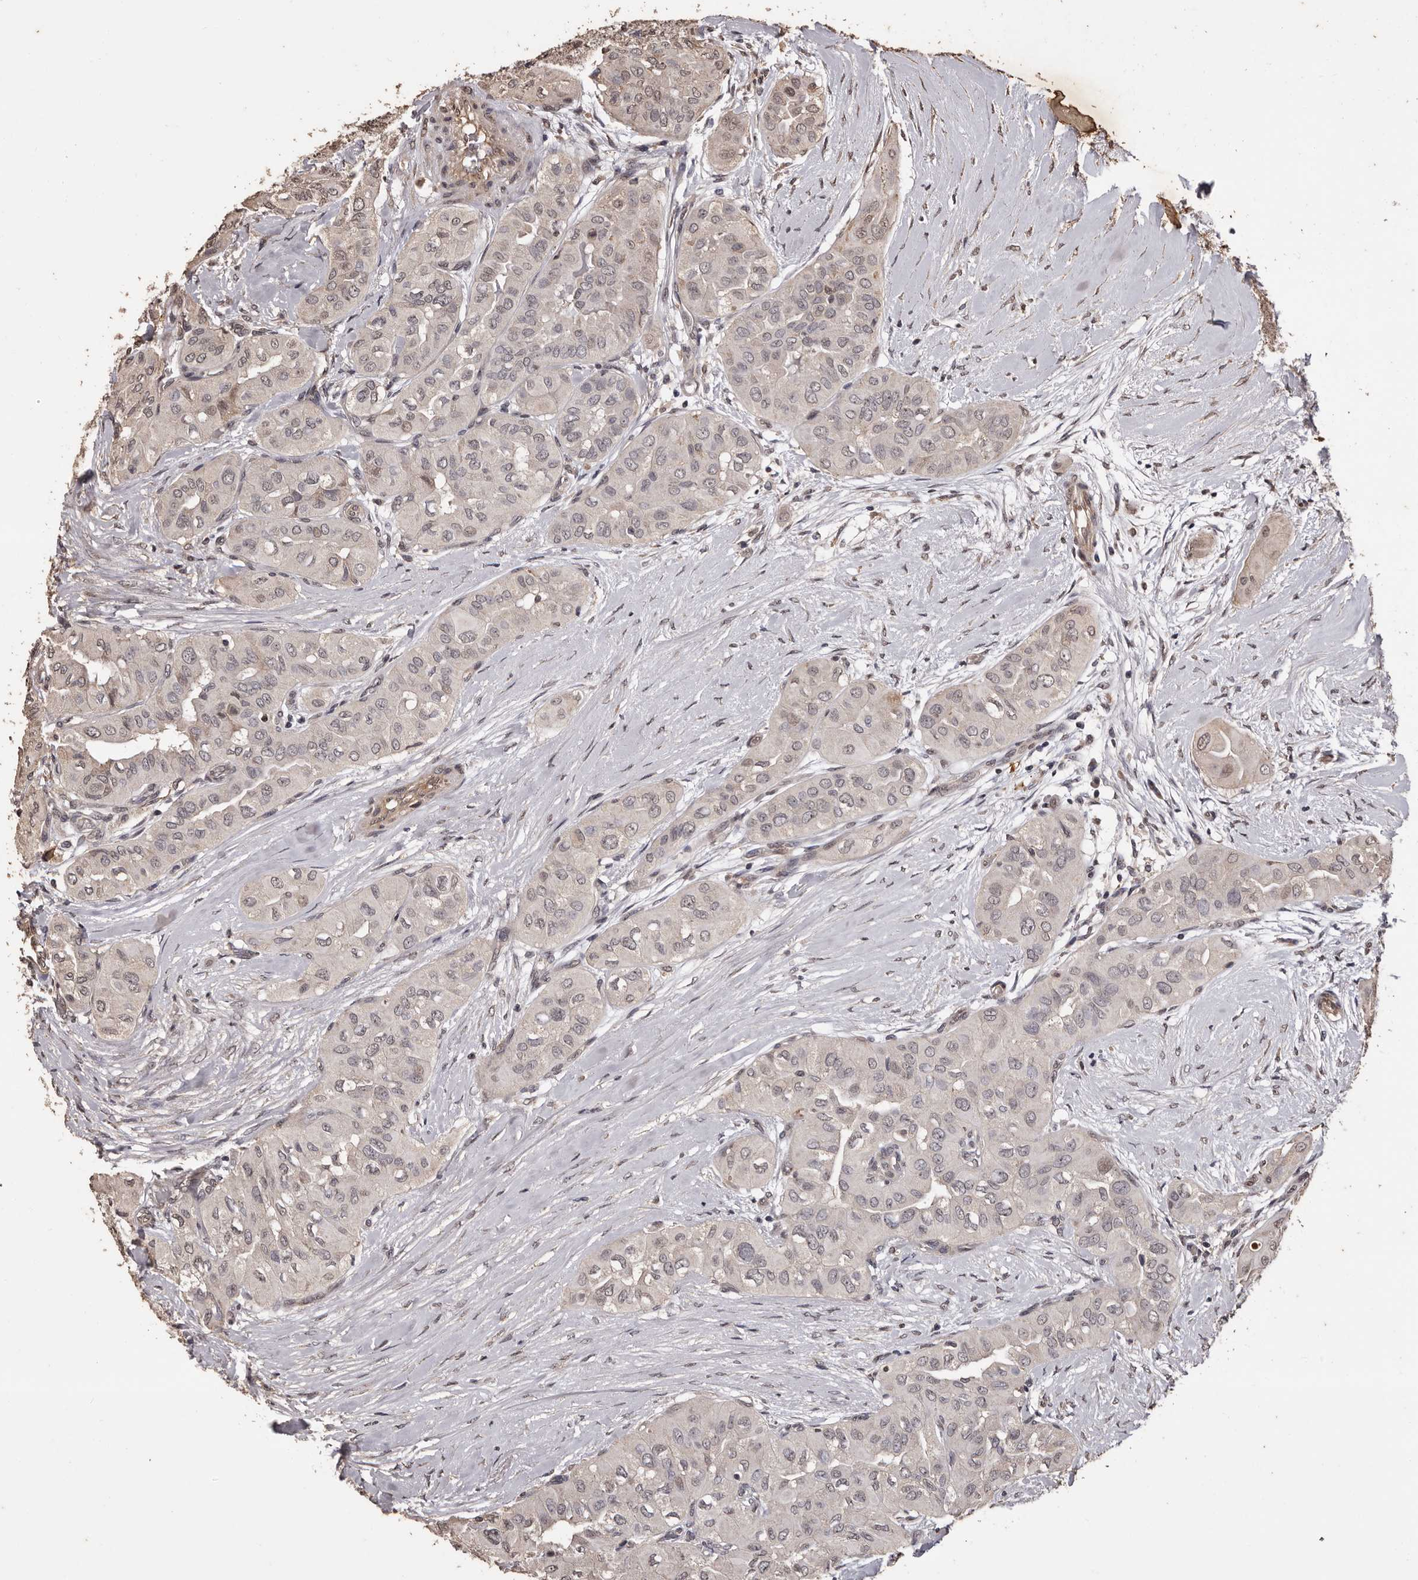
{"staining": {"intensity": "weak", "quantity": "<25%", "location": "nuclear"}, "tissue": "thyroid cancer", "cell_type": "Tumor cells", "image_type": "cancer", "snomed": [{"axis": "morphology", "description": "Papillary adenocarcinoma, NOS"}, {"axis": "topography", "description": "Thyroid gland"}], "caption": "IHC image of neoplastic tissue: thyroid cancer stained with DAB (3,3'-diaminobenzidine) demonstrates no significant protein staining in tumor cells.", "gene": "NAV1", "patient": {"sex": "female", "age": 59}}